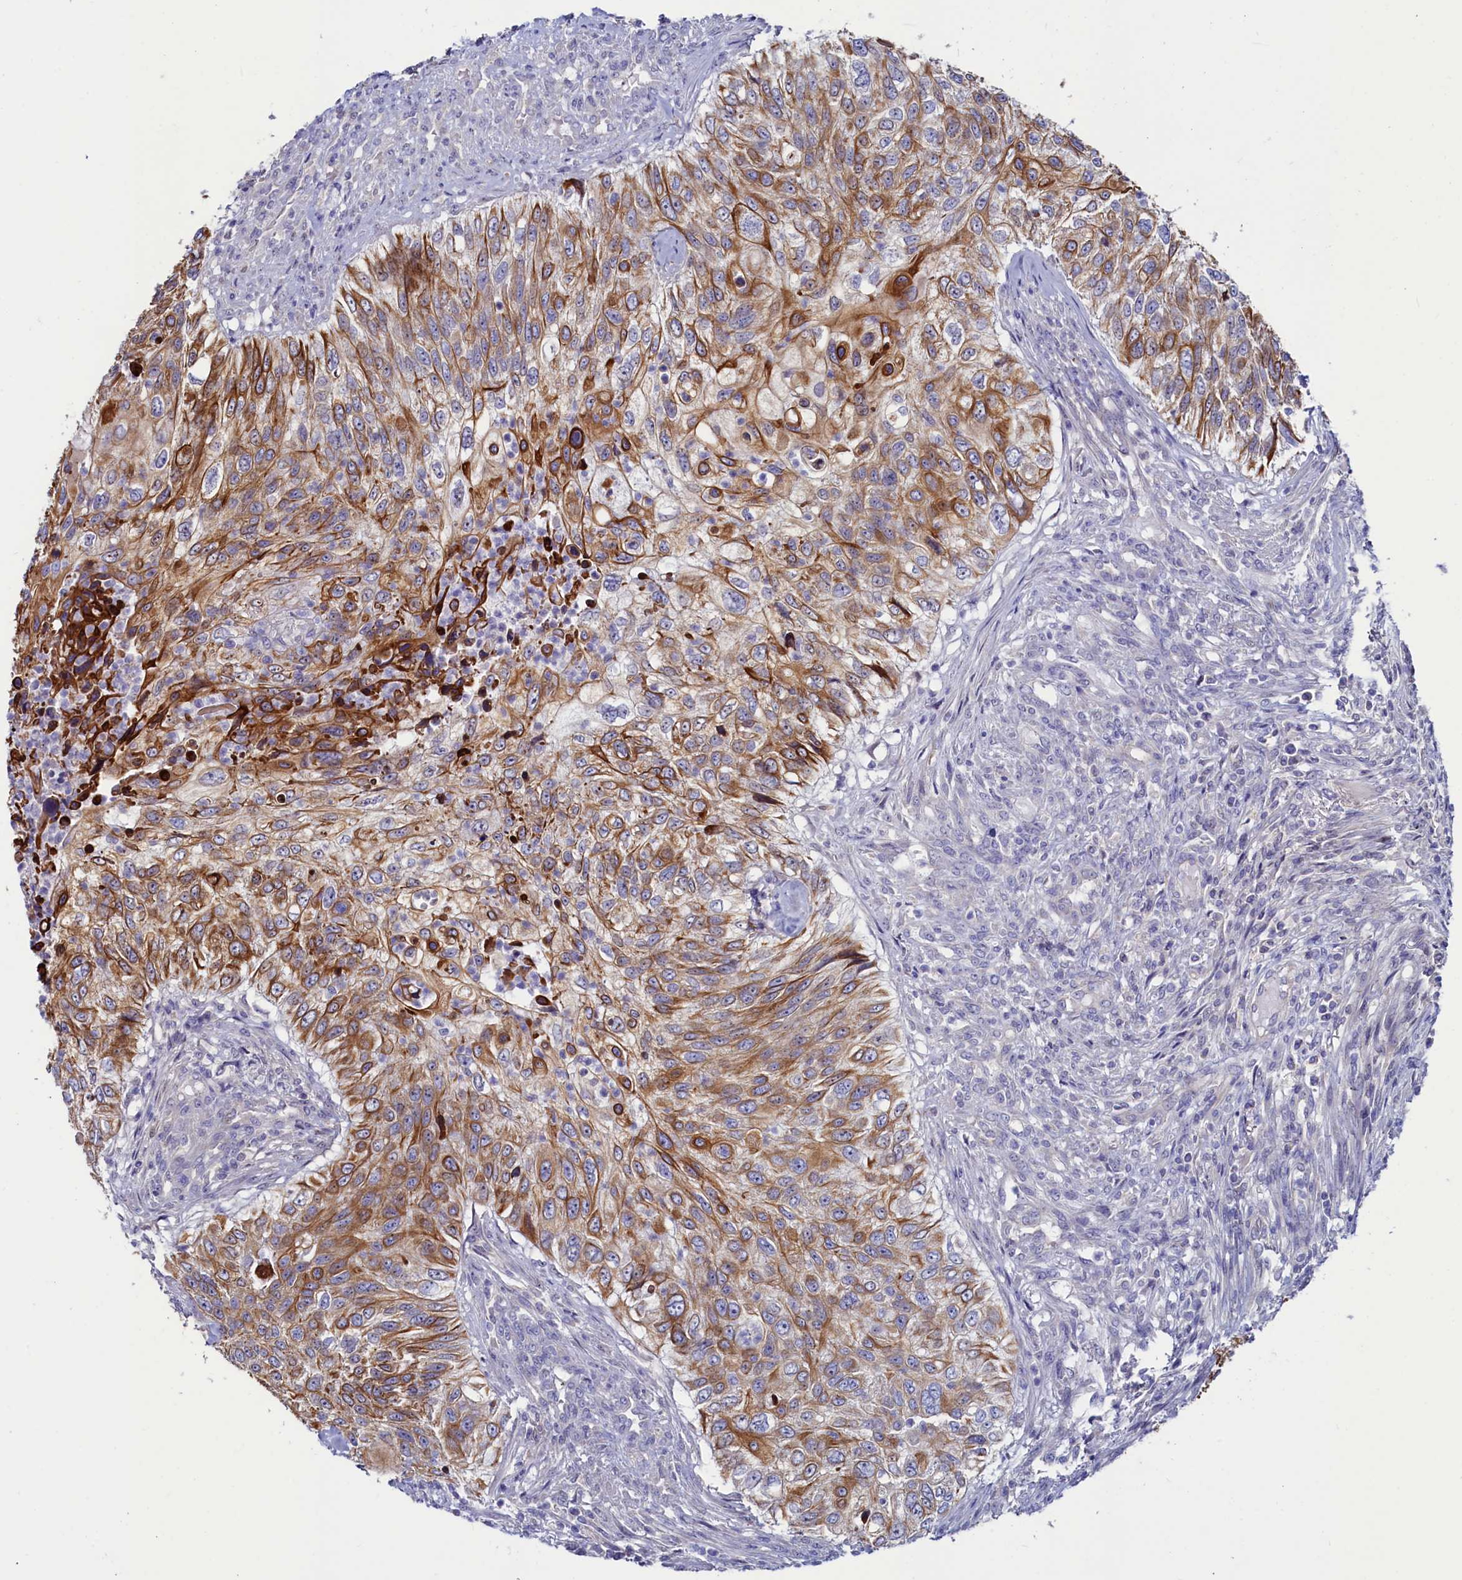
{"staining": {"intensity": "moderate", "quantity": ">75%", "location": "cytoplasmic/membranous"}, "tissue": "urothelial cancer", "cell_type": "Tumor cells", "image_type": "cancer", "snomed": [{"axis": "morphology", "description": "Urothelial carcinoma, High grade"}, {"axis": "topography", "description": "Urinary bladder"}], "caption": "Immunohistochemical staining of human urothelial carcinoma (high-grade) reveals medium levels of moderate cytoplasmic/membranous staining in about >75% of tumor cells.", "gene": "ASTE1", "patient": {"sex": "female", "age": 60}}